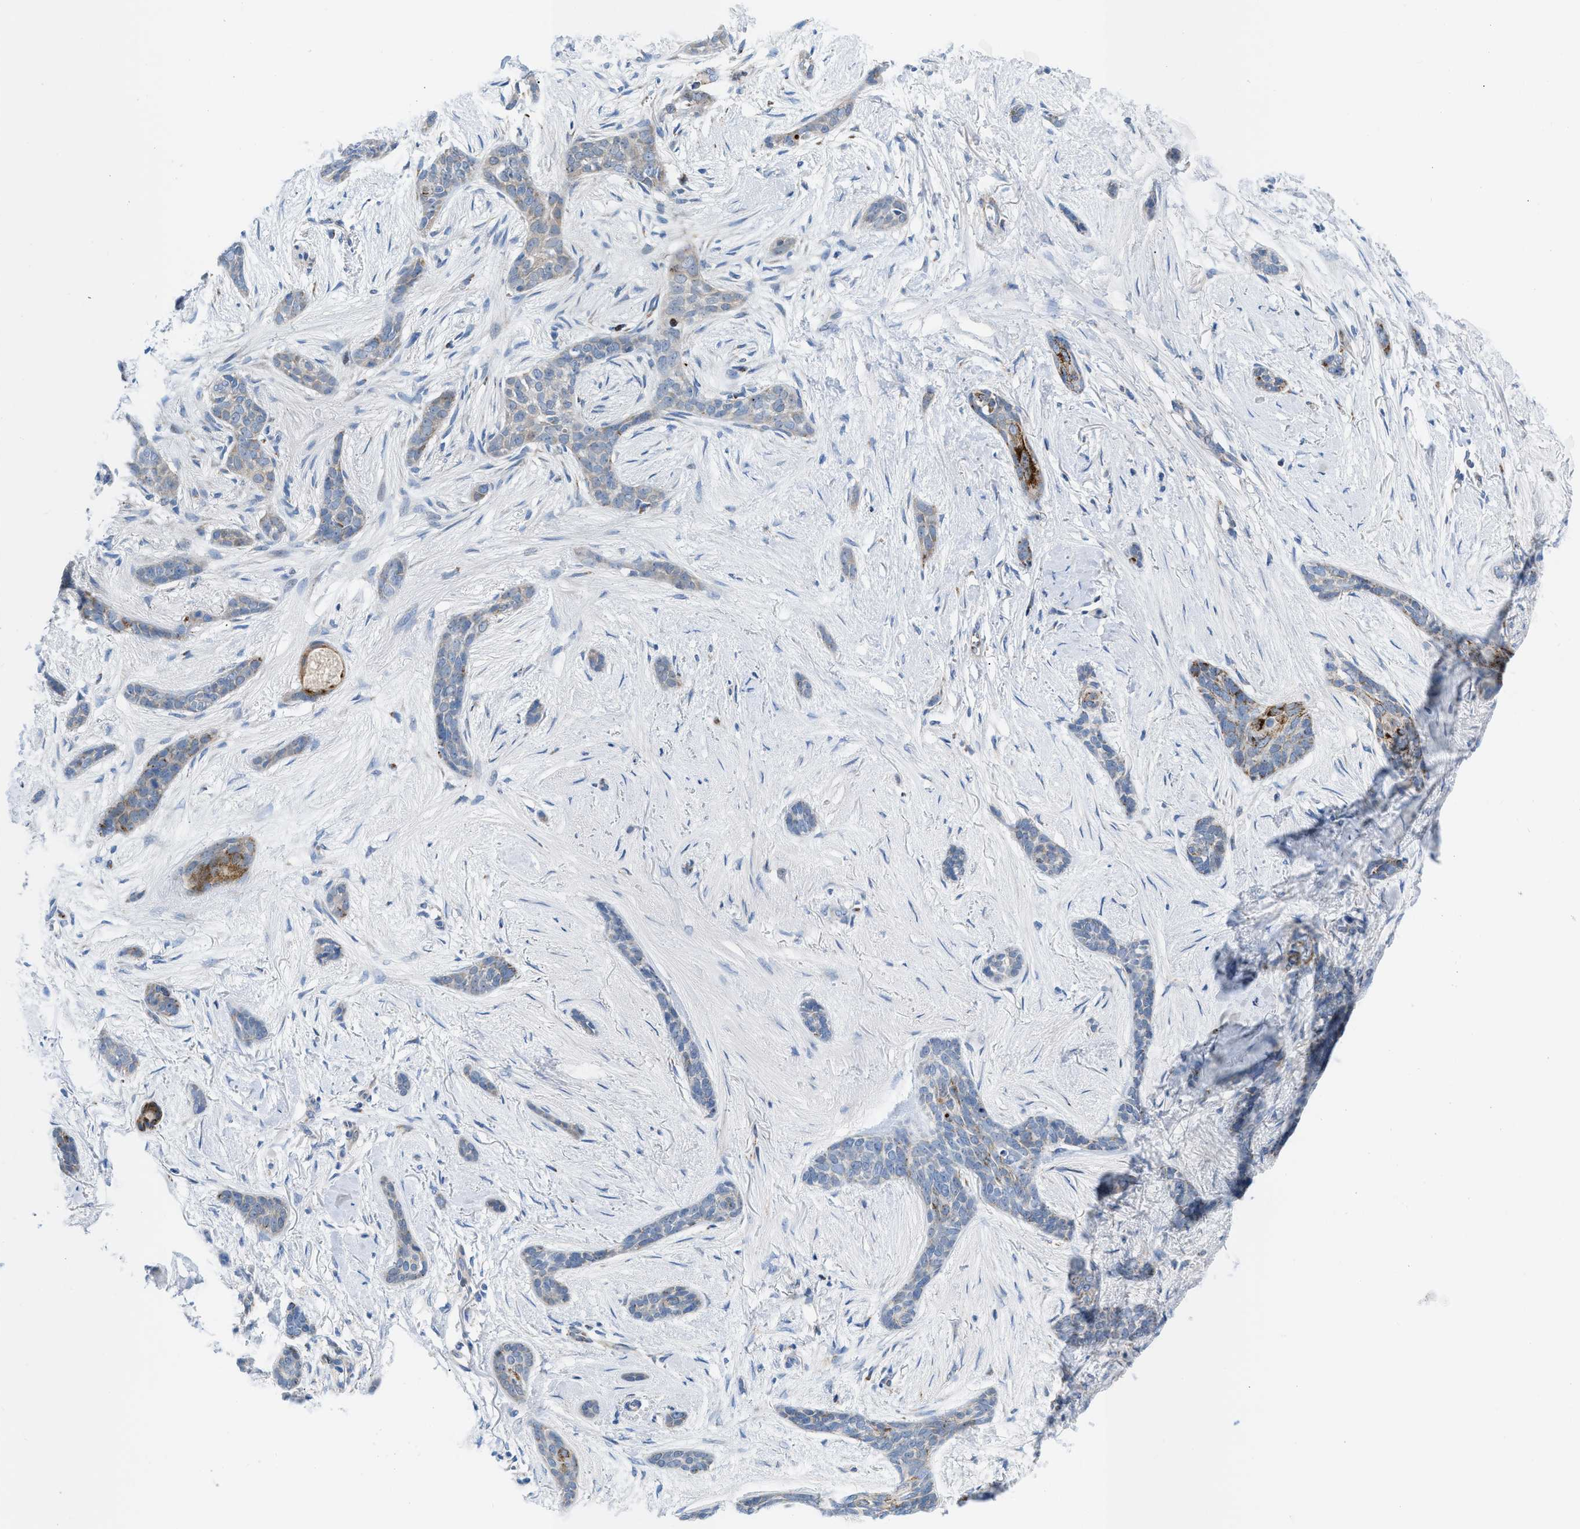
{"staining": {"intensity": "moderate", "quantity": "<25%", "location": "cytoplasmic/membranous"}, "tissue": "skin cancer", "cell_type": "Tumor cells", "image_type": "cancer", "snomed": [{"axis": "morphology", "description": "Basal cell carcinoma"}, {"axis": "morphology", "description": "Adnexal tumor, benign"}, {"axis": "topography", "description": "Skin"}], "caption": "Immunohistochemistry image of human skin cancer (basal cell carcinoma) stained for a protein (brown), which reveals low levels of moderate cytoplasmic/membranous expression in approximately <25% of tumor cells.", "gene": "RBBP9", "patient": {"sex": "female", "age": 42}}